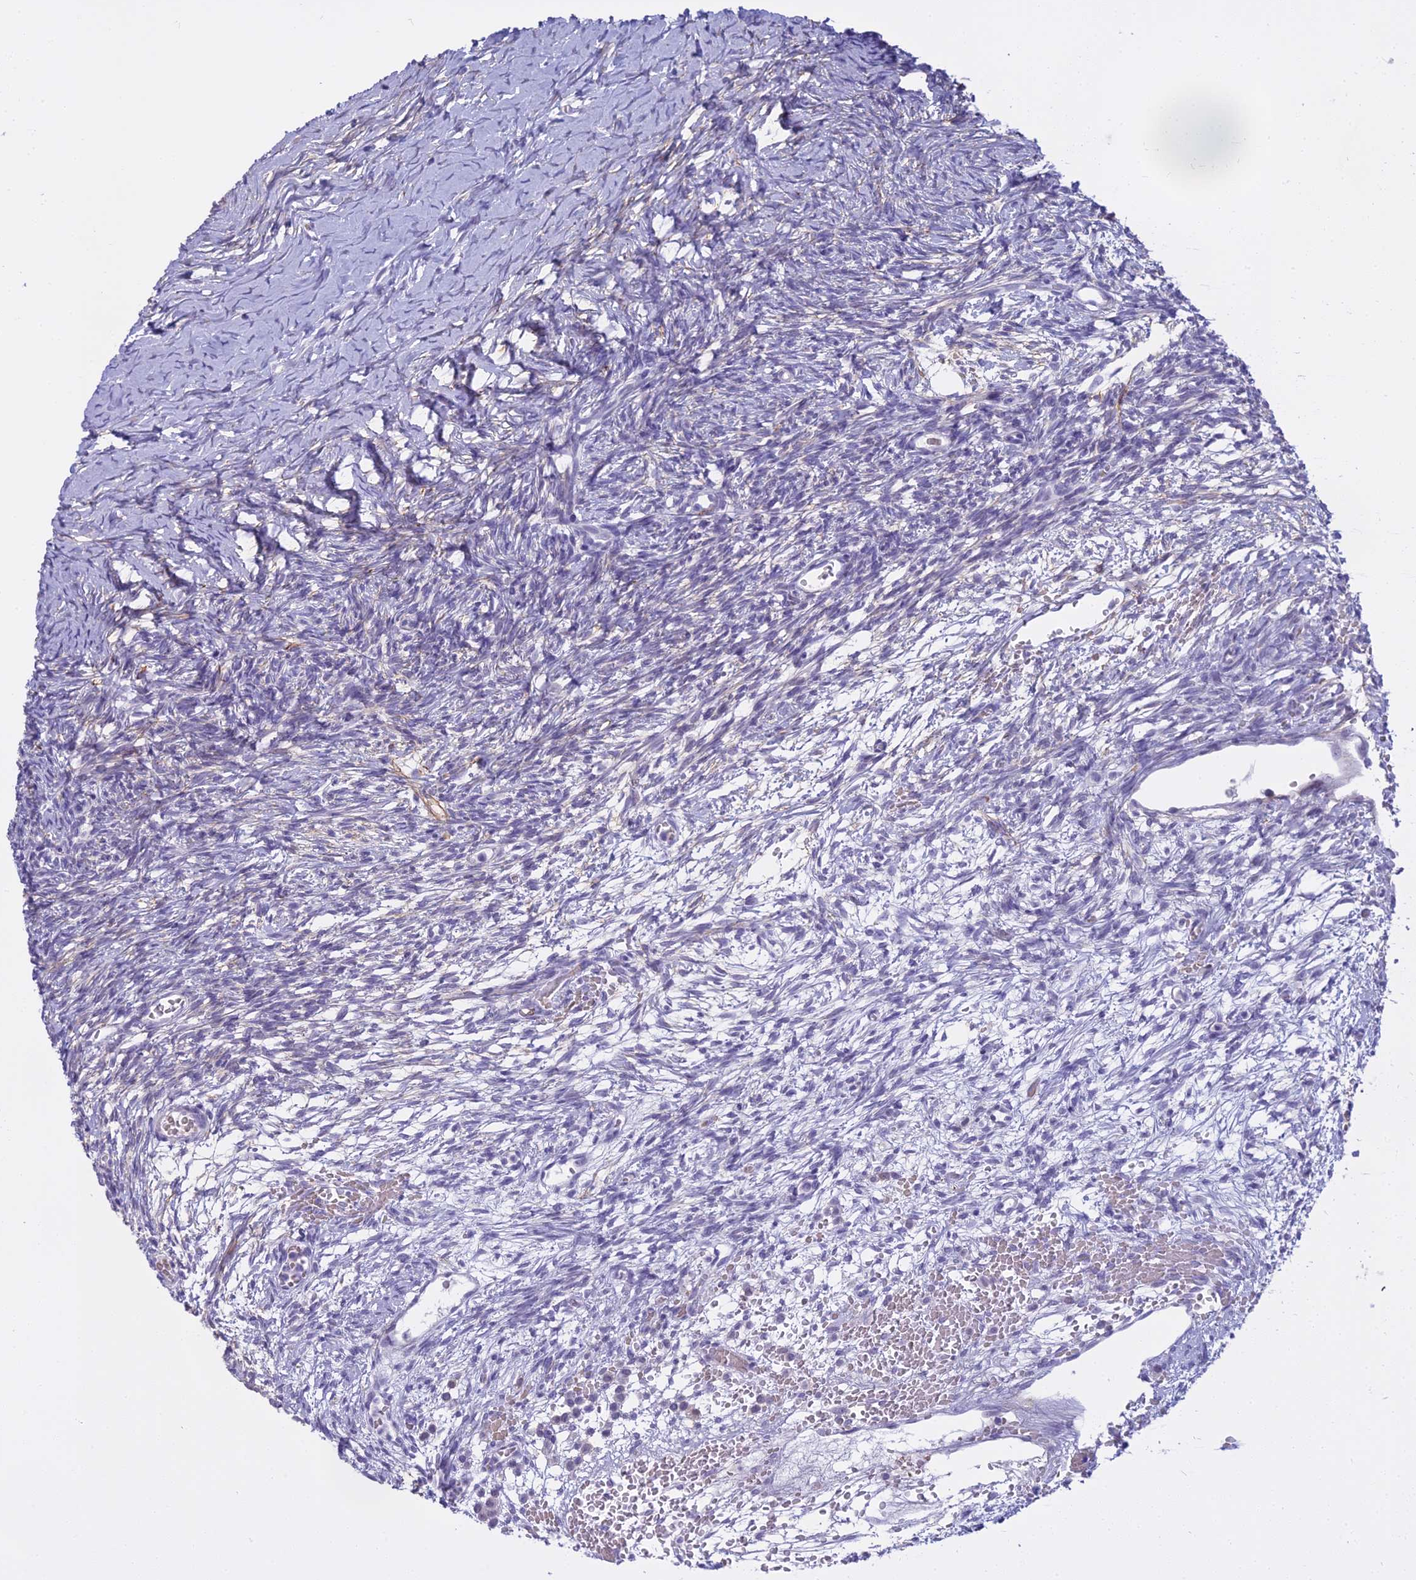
{"staining": {"intensity": "negative", "quantity": "none", "location": "none"}, "tissue": "ovary", "cell_type": "Follicle cells", "image_type": "normal", "snomed": [{"axis": "morphology", "description": "Normal tissue, NOS"}, {"axis": "topography", "description": "Ovary"}], "caption": "Protein analysis of benign ovary exhibits no significant staining in follicle cells.", "gene": "OSTN", "patient": {"sex": "female", "age": 39}}